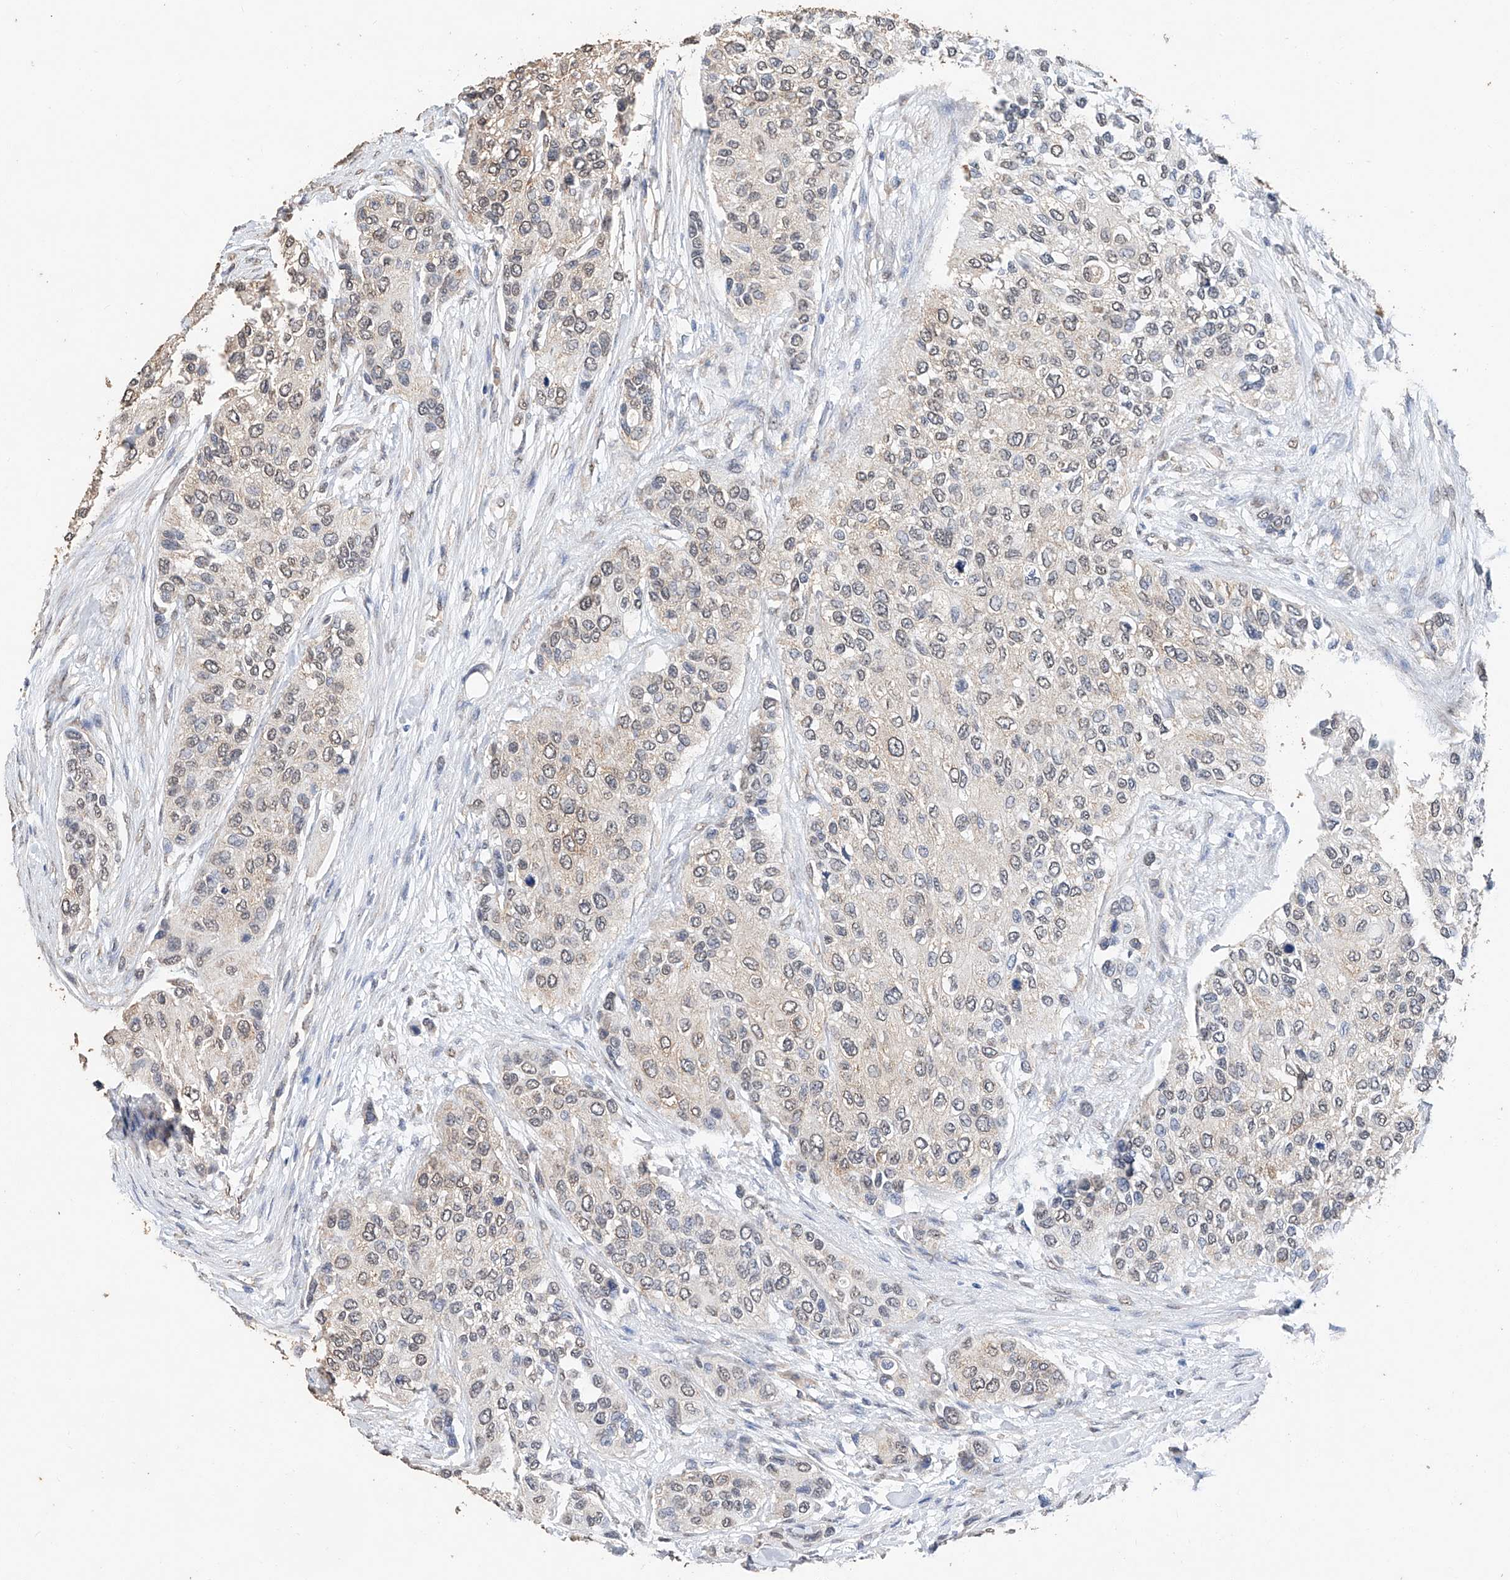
{"staining": {"intensity": "weak", "quantity": "25%-75%", "location": "cytoplasmic/membranous,nuclear"}, "tissue": "urothelial cancer", "cell_type": "Tumor cells", "image_type": "cancer", "snomed": [{"axis": "morphology", "description": "Urothelial carcinoma, High grade"}, {"axis": "topography", "description": "Urinary bladder"}], "caption": "This photomicrograph shows immunohistochemistry staining of human high-grade urothelial carcinoma, with low weak cytoplasmic/membranous and nuclear positivity in about 25%-75% of tumor cells.", "gene": "CERS4", "patient": {"sex": "female", "age": 56}}